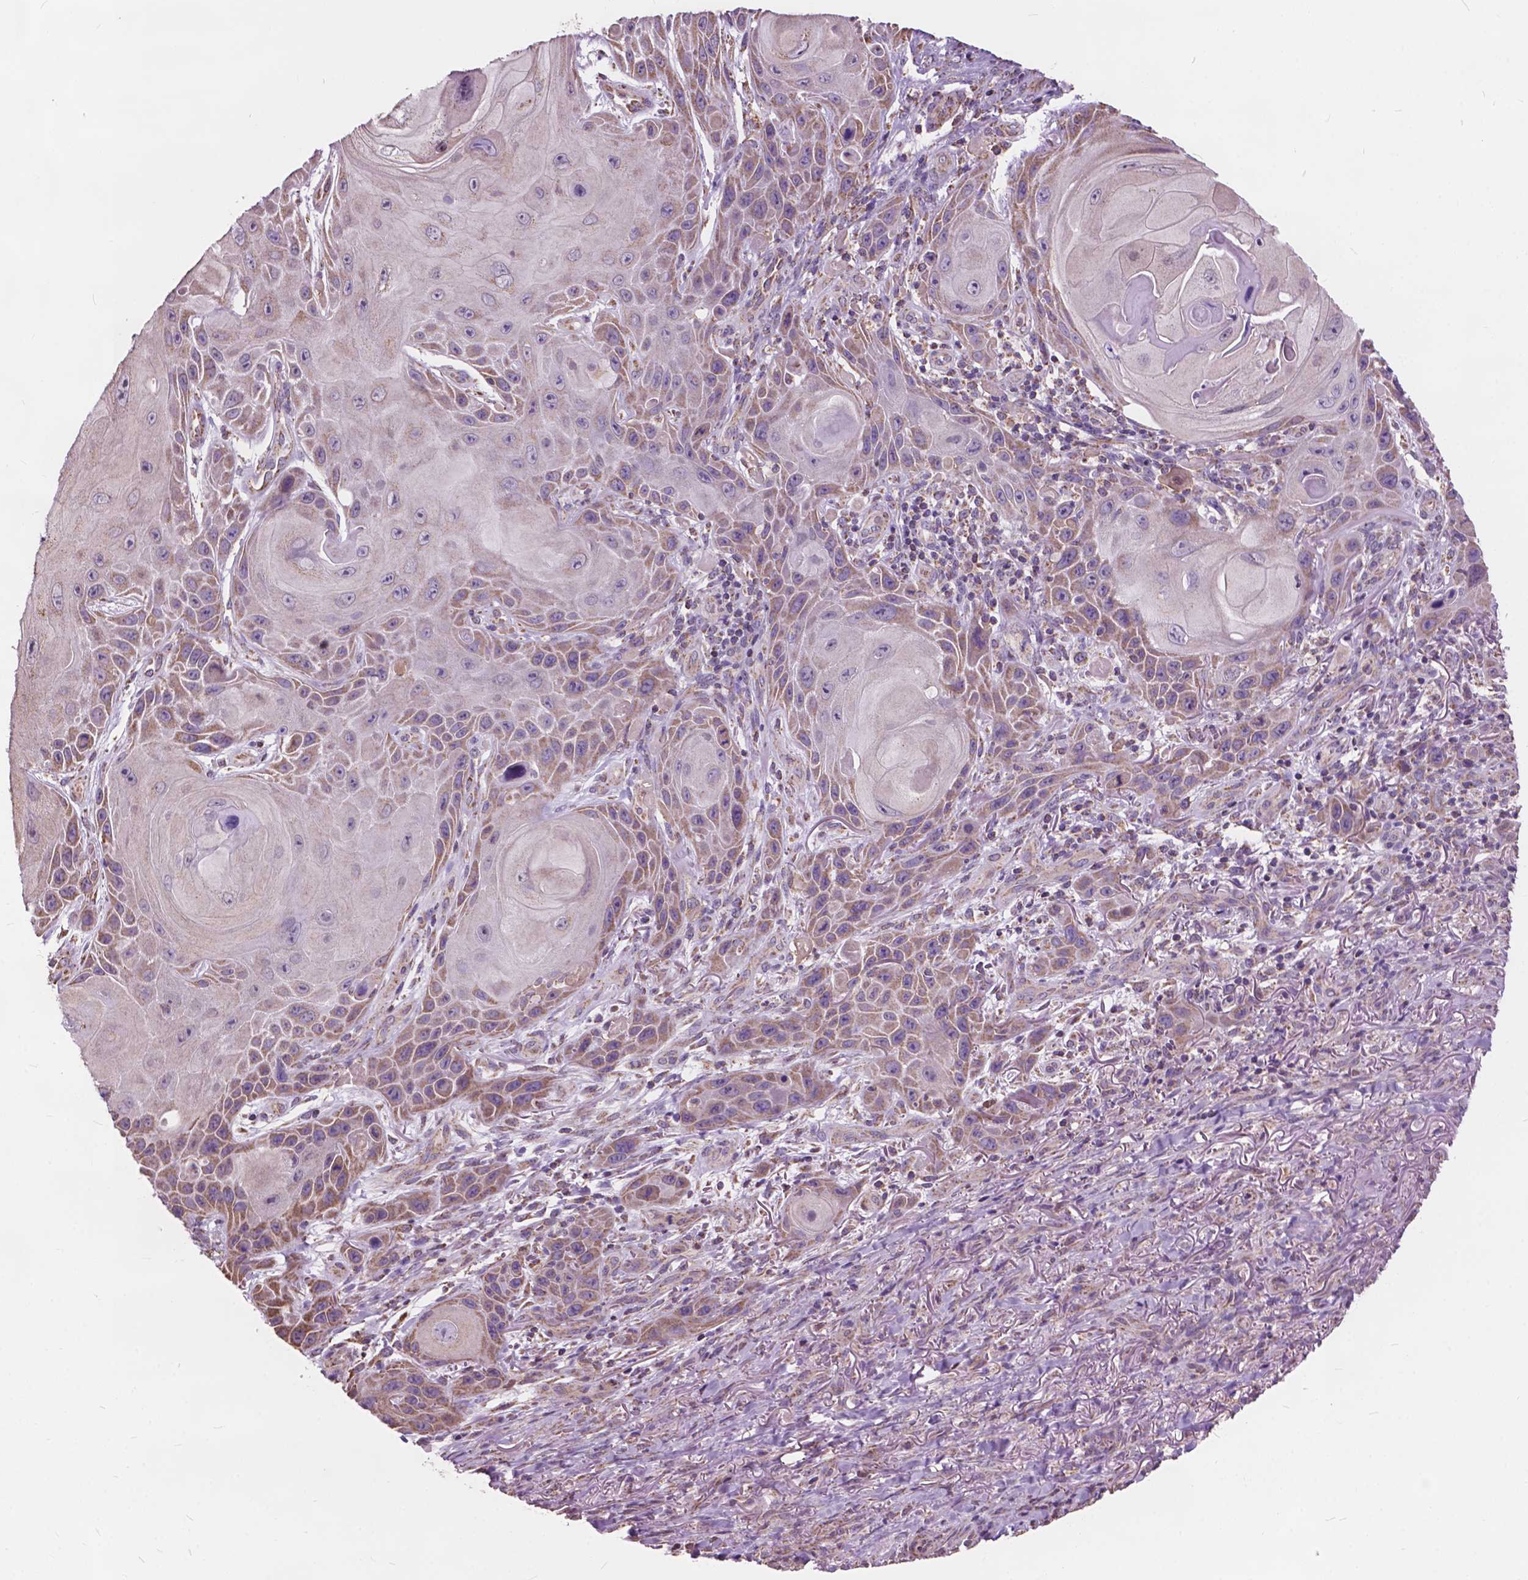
{"staining": {"intensity": "weak", "quantity": "25%-75%", "location": "cytoplasmic/membranous"}, "tissue": "skin cancer", "cell_type": "Tumor cells", "image_type": "cancer", "snomed": [{"axis": "morphology", "description": "Squamous cell carcinoma, NOS"}, {"axis": "topography", "description": "Skin"}], "caption": "Protein expression analysis of human skin cancer reveals weak cytoplasmic/membranous staining in about 25%-75% of tumor cells.", "gene": "SCOC", "patient": {"sex": "female", "age": 94}}